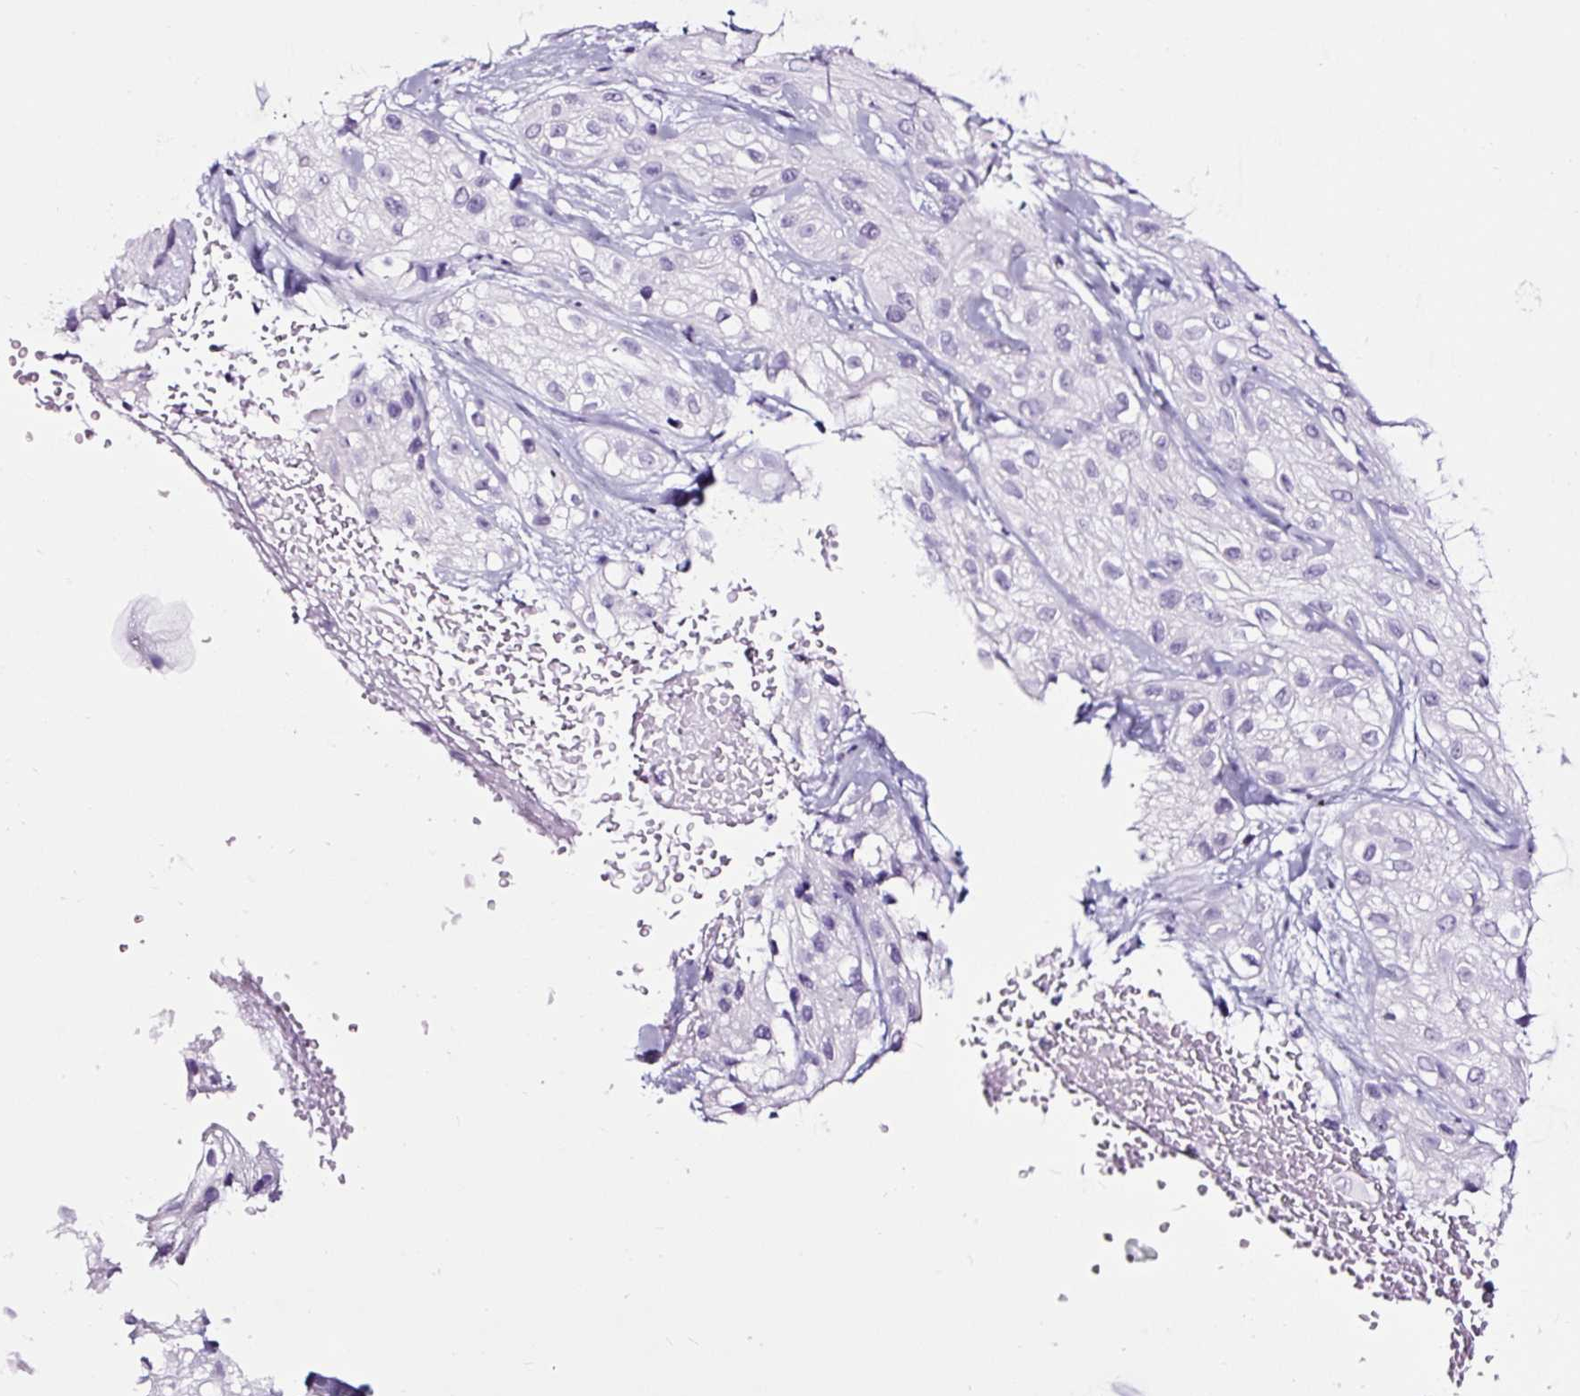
{"staining": {"intensity": "negative", "quantity": "none", "location": "none"}, "tissue": "skin cancer", "cell_type": "Tumor cells", "image_type": "cancer", "snomed": [{"axis": "morphology", "description": "Squamous cell carcinoma, NOS"}, {"axis": "topography", "description": "Skin"}], "caption": "Human skin squamous cell carcinoma stained for a protein using immunohistochemistry (IHC) demonstrates no positivity in tumor cells.", "gene": "NPHS2", "patient": {"sex": "male", "age": 82}}